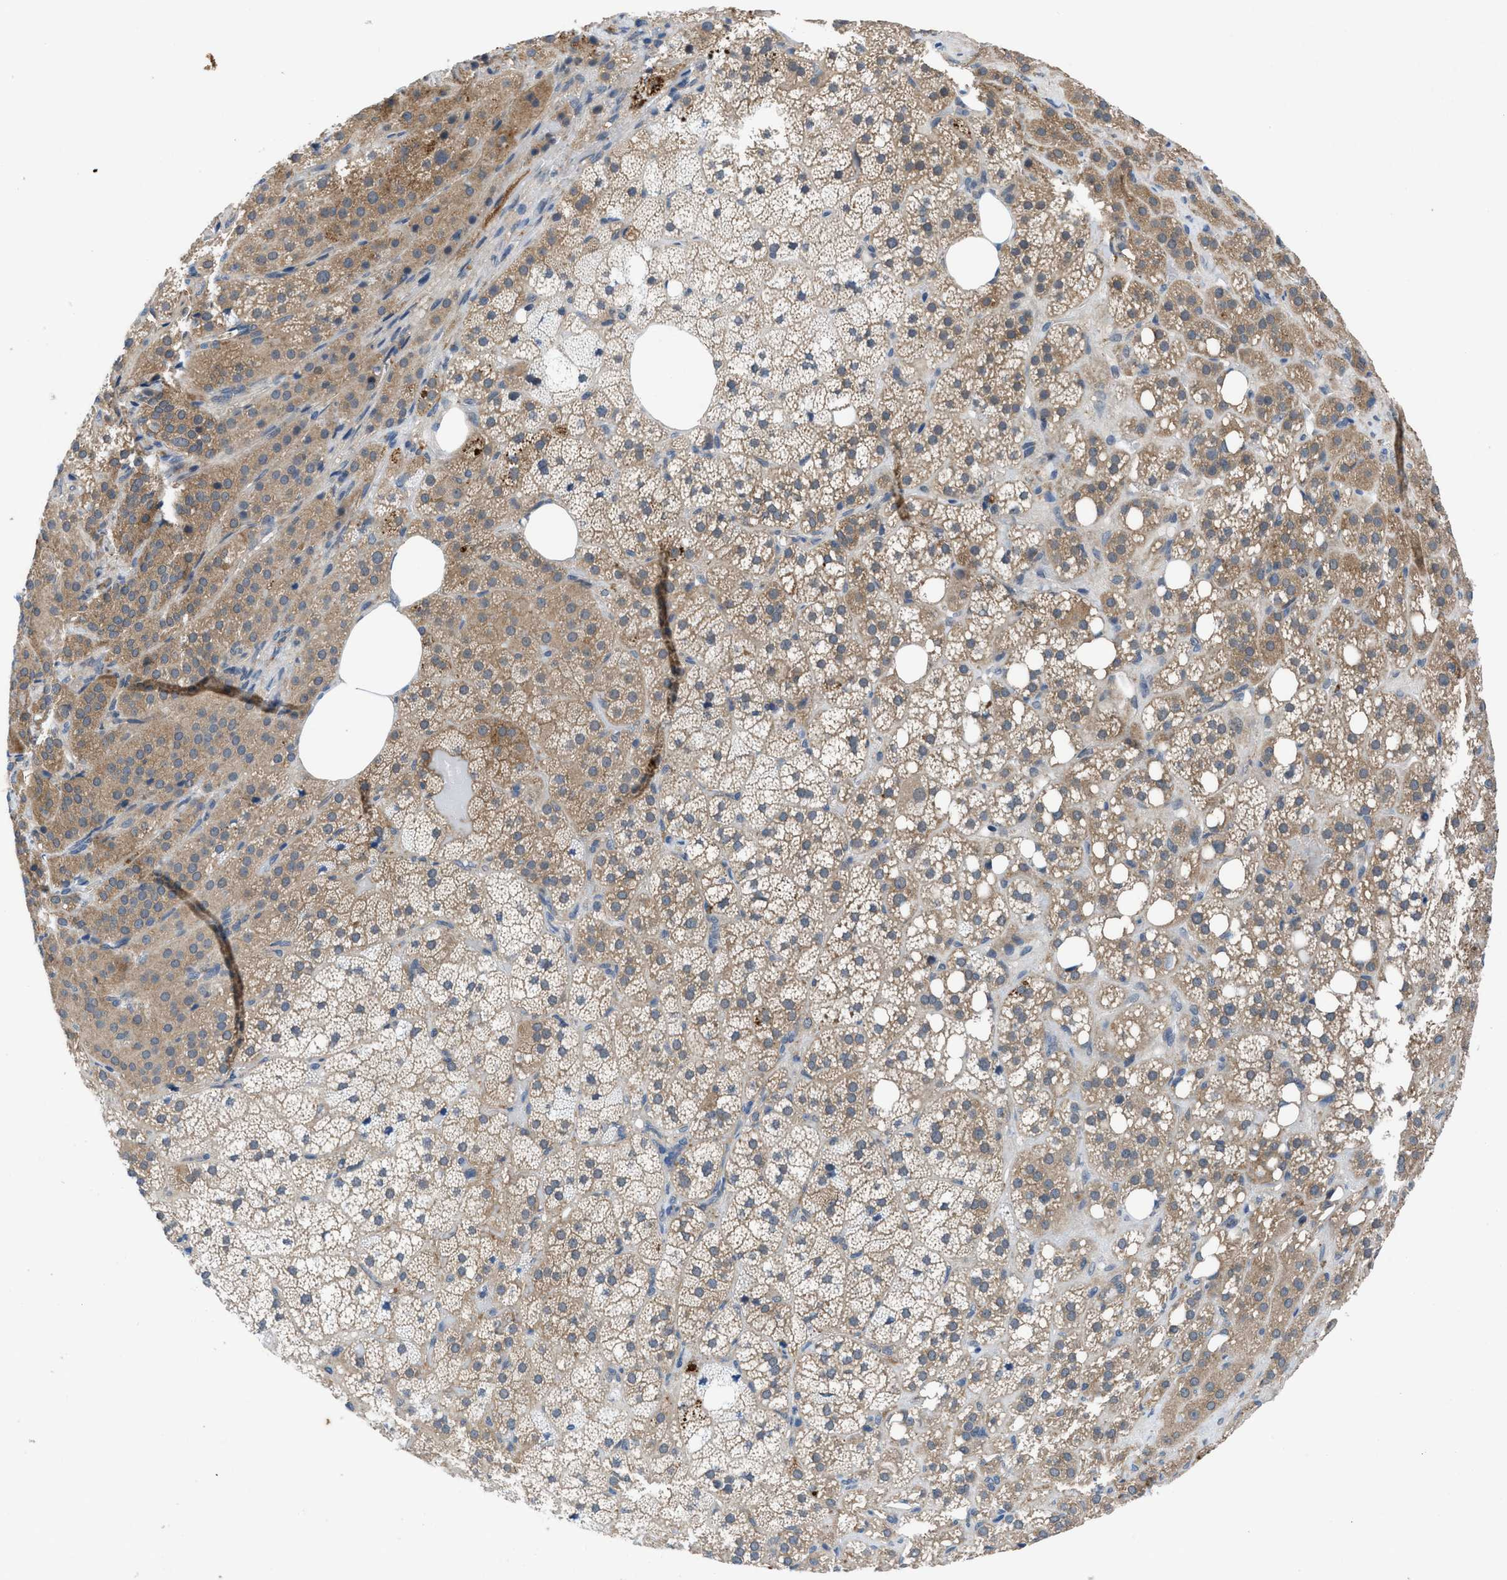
{"staining": {"intensity": "moderate", "quantity": ">75%", "location": "cytoplasmic/membranous"}, "tissue": "adrenal gland", "cell_type": "Glandular cells", "image_type": "normal", "snomed": [{"axis": "morphology", "description": "Normal tissue, NOS"}, {"axis": "topography", "description": "Adrenal gland"}], "caption": "IHC of unremarkable human adrenal gland demonstrates medium levels of moderate cytoplasmic/membranous positivity in approximately >75% of glandular cells. The staining was performed using DAB, with brown indicating positive protein expression. Nuclei are stained blue with hematoxylin.", "gene": "PANX1", "patient": {"sex": "female", "age": 59}}